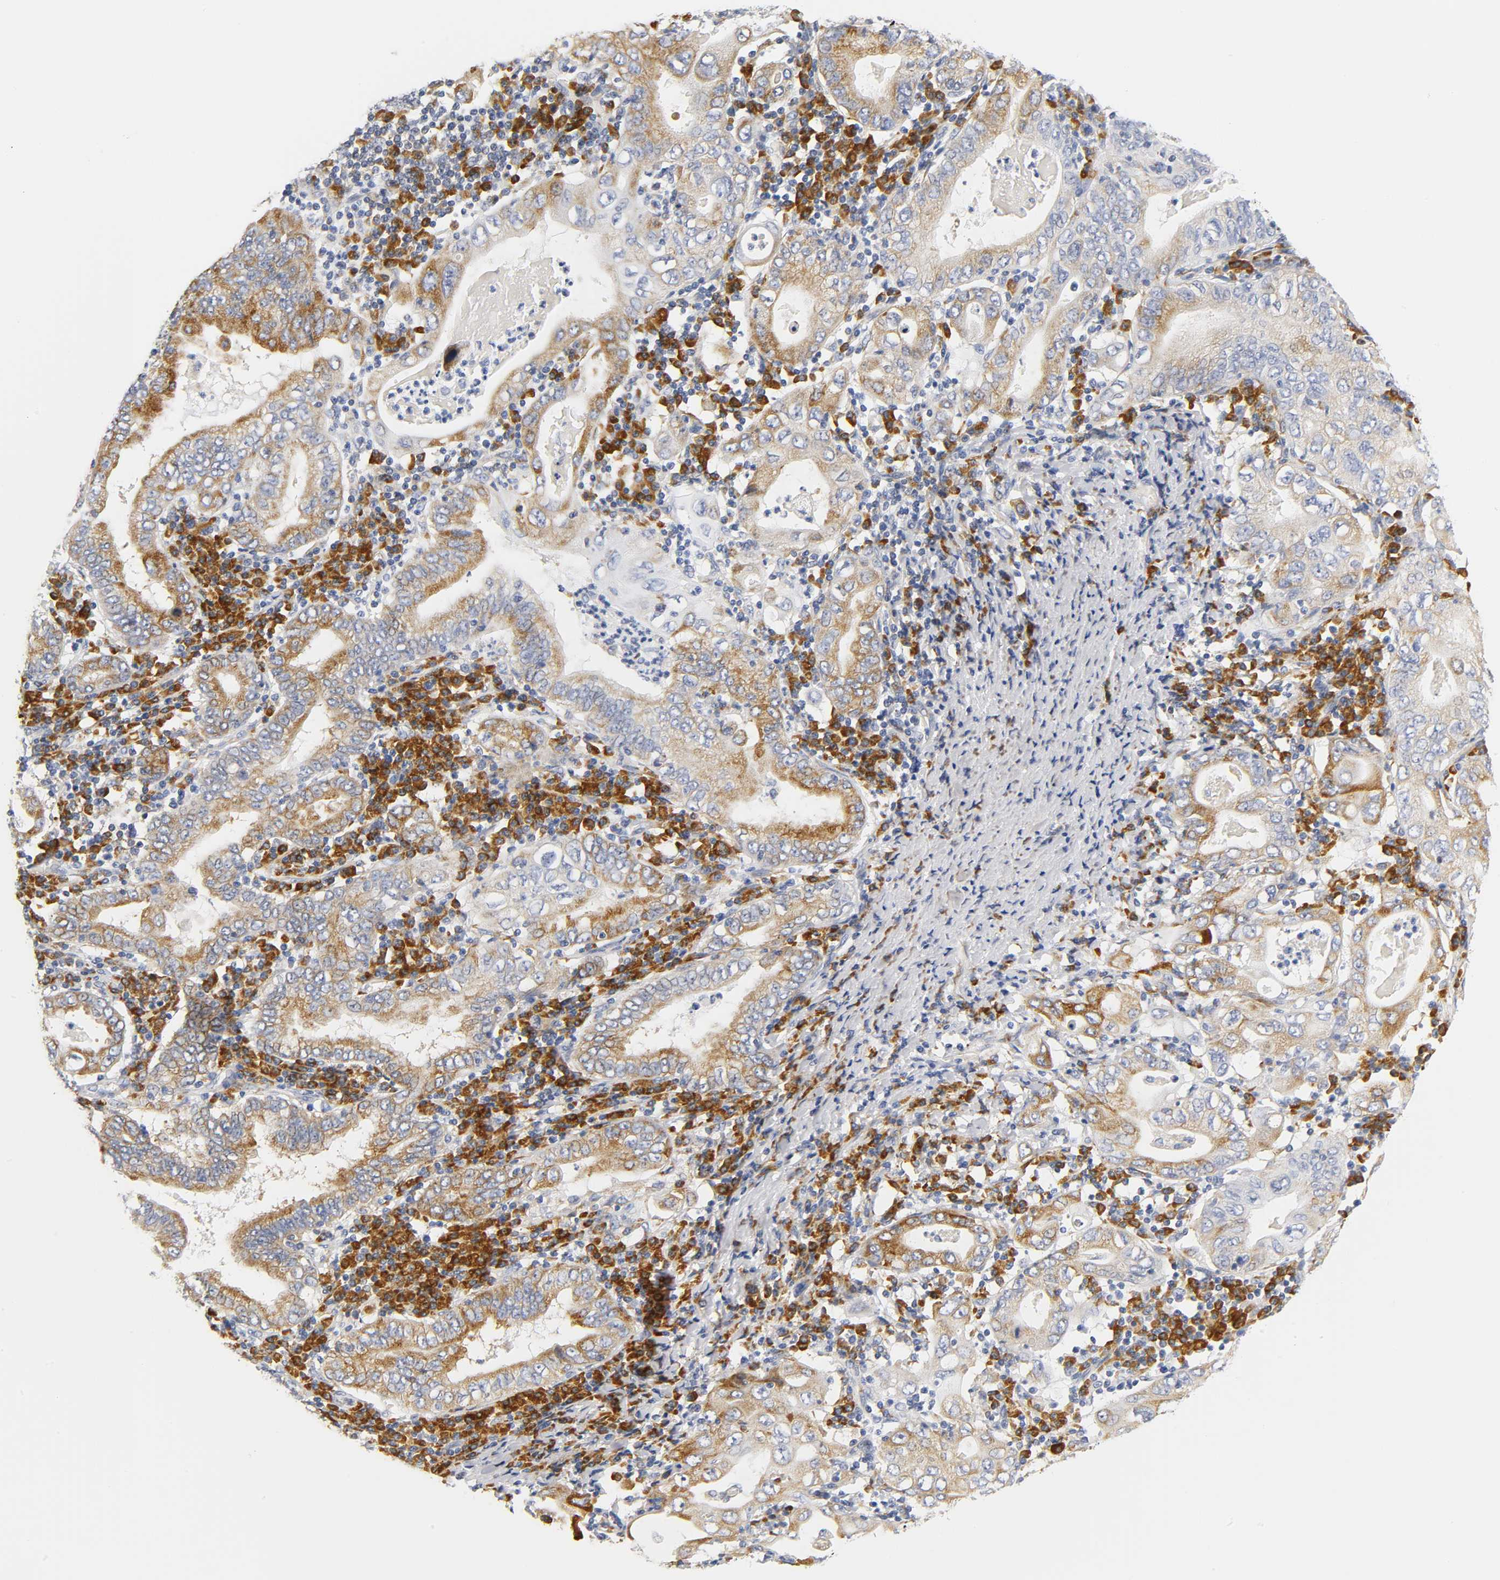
{"staining": {"intensity": "moderate", "quantity": ">75%", "location": "cytoplasmic/membranous"}, "tissue": "stomach cancer", "cell_type": "Tumor cells", "image_type": "cancer", "snomed": [{"axis": "morphology", "description": "Normal tissue, NOS"}, {"axis": "morphology", "description": "Adenocarcinoma, NOS"}, {"axis": "topography", "description": "Esophagus"}, {"axis": "topography", "description": "Stomach, upper"}, {"axis": "topography", "description": "Peripheral nerve tissue"}], "caption": "An image showing moderate cytoplasmic/membranous staining in about >75% of tumor cells in adenocarcinoma (stomach), as visualized by brown immunohistochemical staining.", "gene": "REL", "patient": {"sex": "male", "age": 62}}